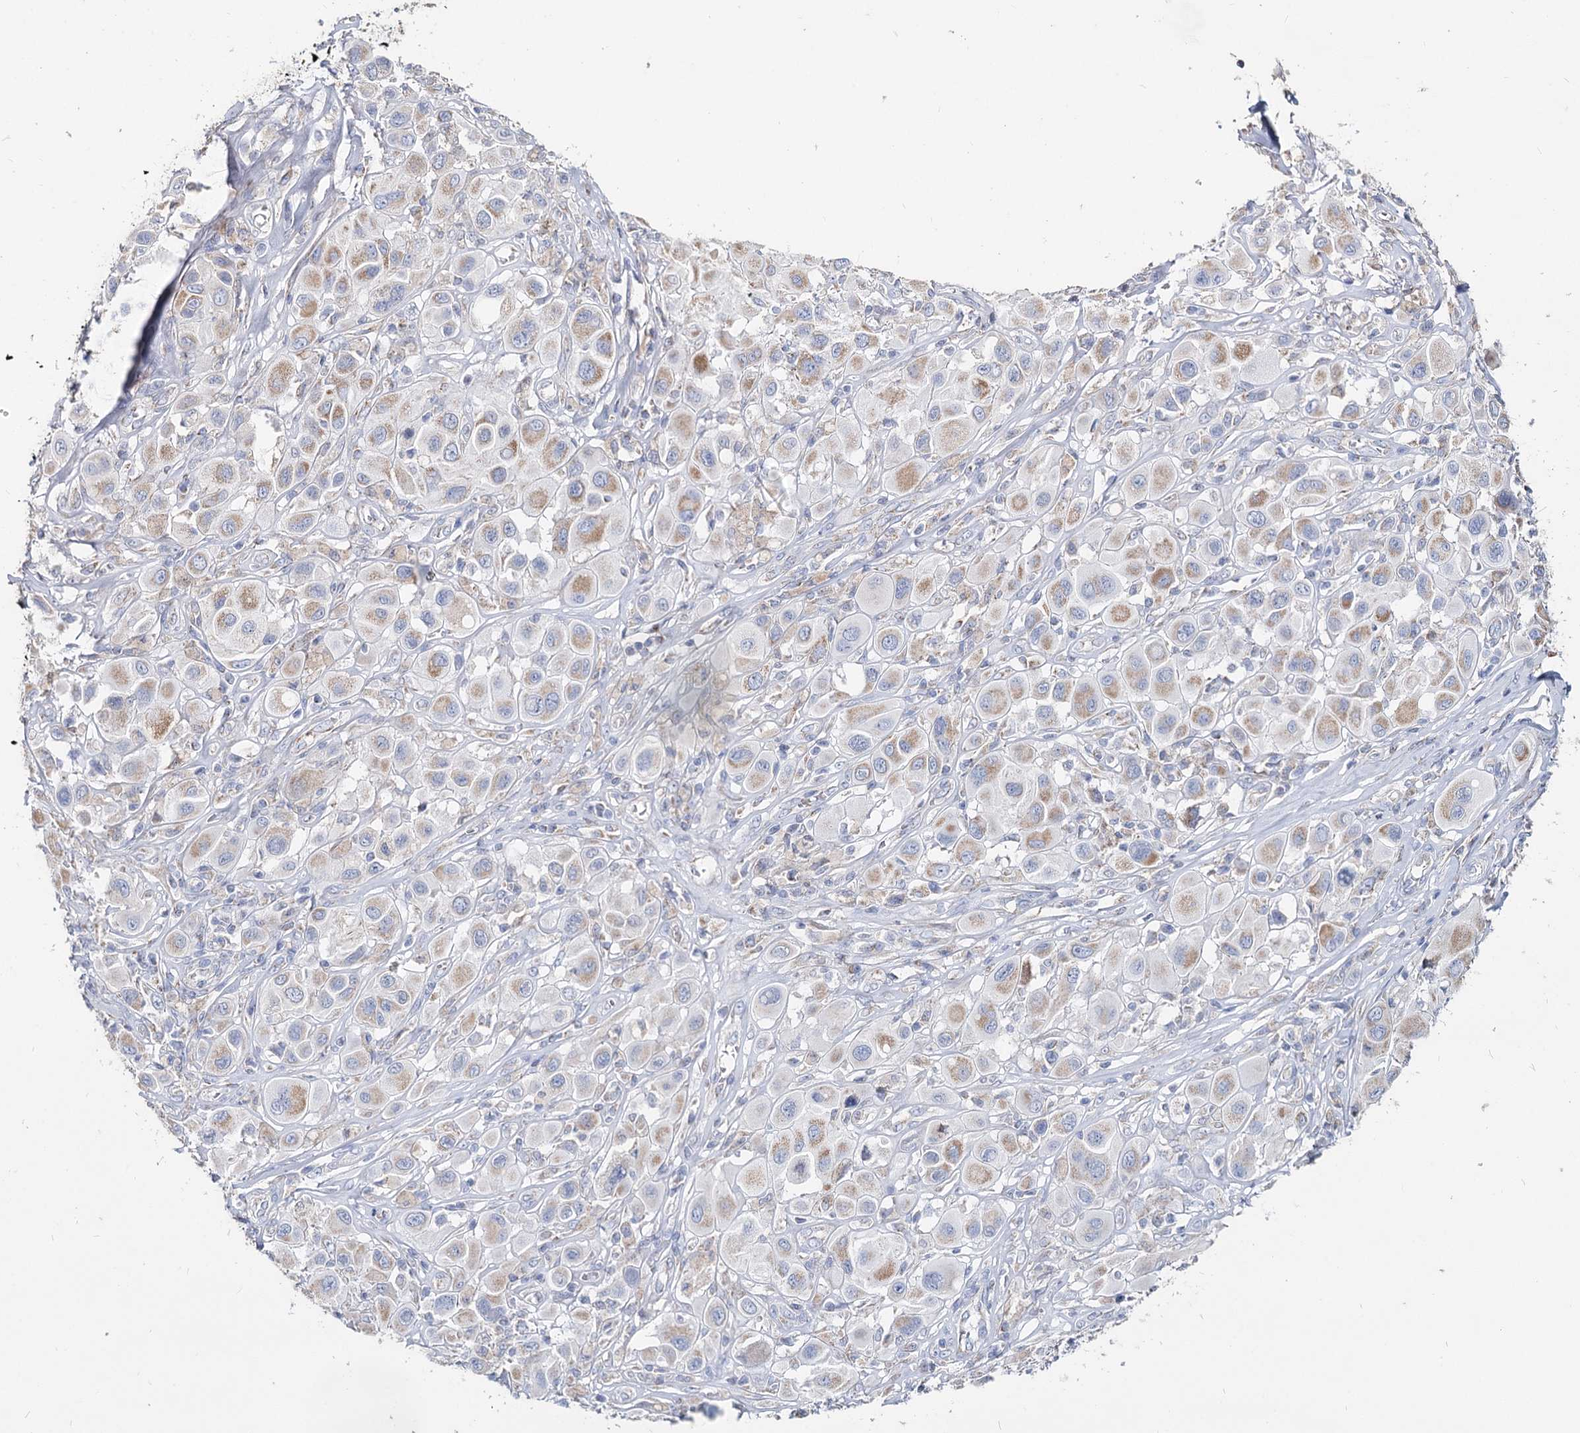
{"staining": {"intensity": "moderate", "quantity": "25%-75%", "location": "cytoplasmic/membranous"}, "tissue": "melanoma", "cell_type": "Tumor cells", "image_type": "cancer", "snomed": [{"axis": "morphology", "description": "Malignant melanoma, Metastatic site"}, {"axis": "topography", "description": "Skin"}], "caption": "Immunohistochemistry (IHC) micrograph of human malignant melanoma (metastatic site) stained for a protein (brown), which exhibits medium levels of moderate cytoplasmic/membranous staining in approximately 25%-75% of tumor cells.", "gene": "MCCC2", "patient": {"sex": "male", "age": 41}}